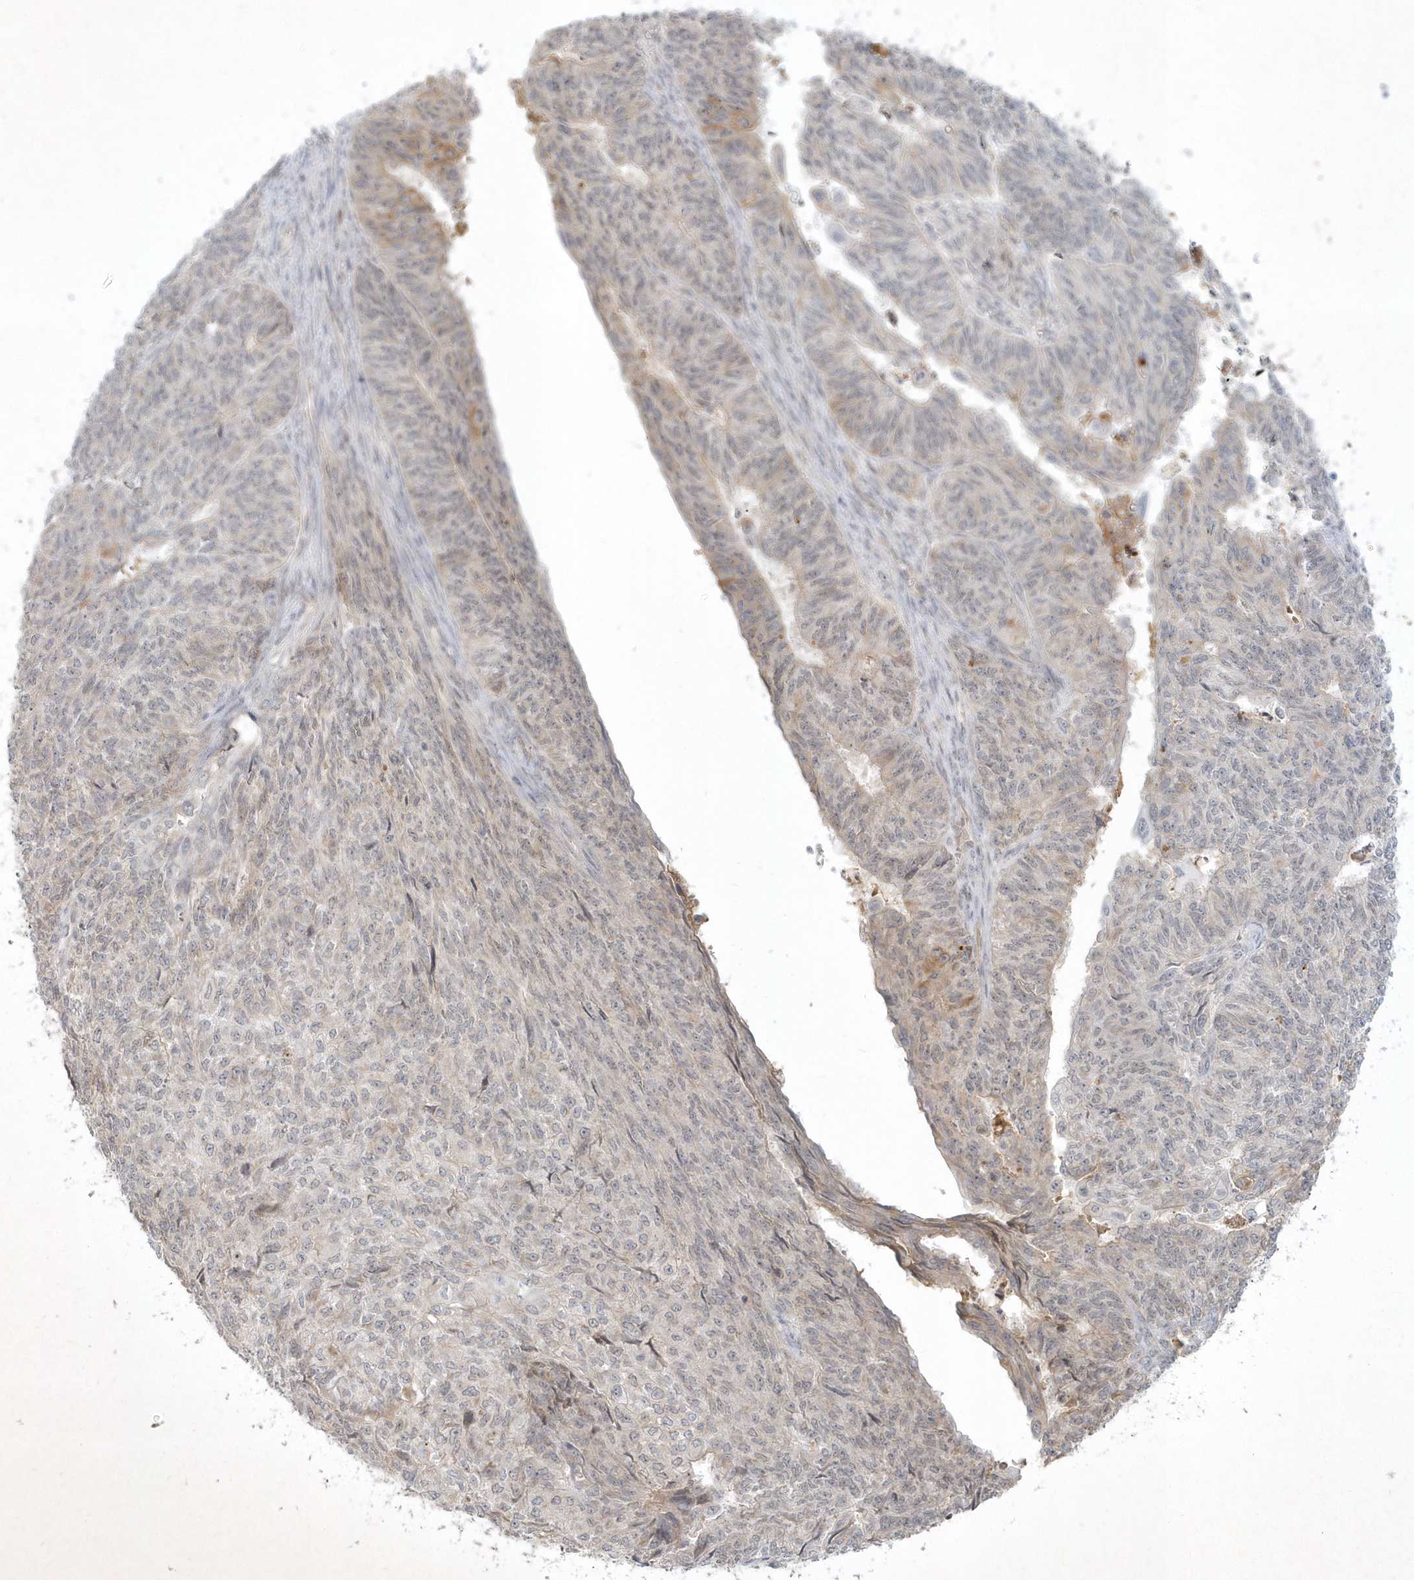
{"staining": {"intensity": "negative", "quantity": "none", "location": "none"}, "tissue": "endometrial cancer", "cell_type": "Tumor cells", "image_type": "cancer", "snomed": [{"axis": "morphology", "description": "Adenocarcinoma, NOS"}, {"axis": "topography", "description": "Endometrium"}], "caption": "Histopathology image shows no protein expression in tumor cells of endometrial cancer (adenocarcinoma) tissue. (DAB immunohistochemistry visualized using brightfield microscopy, high magnification).", "gene": "BOD1", "patient": {"sex": "female", "age": 32}}